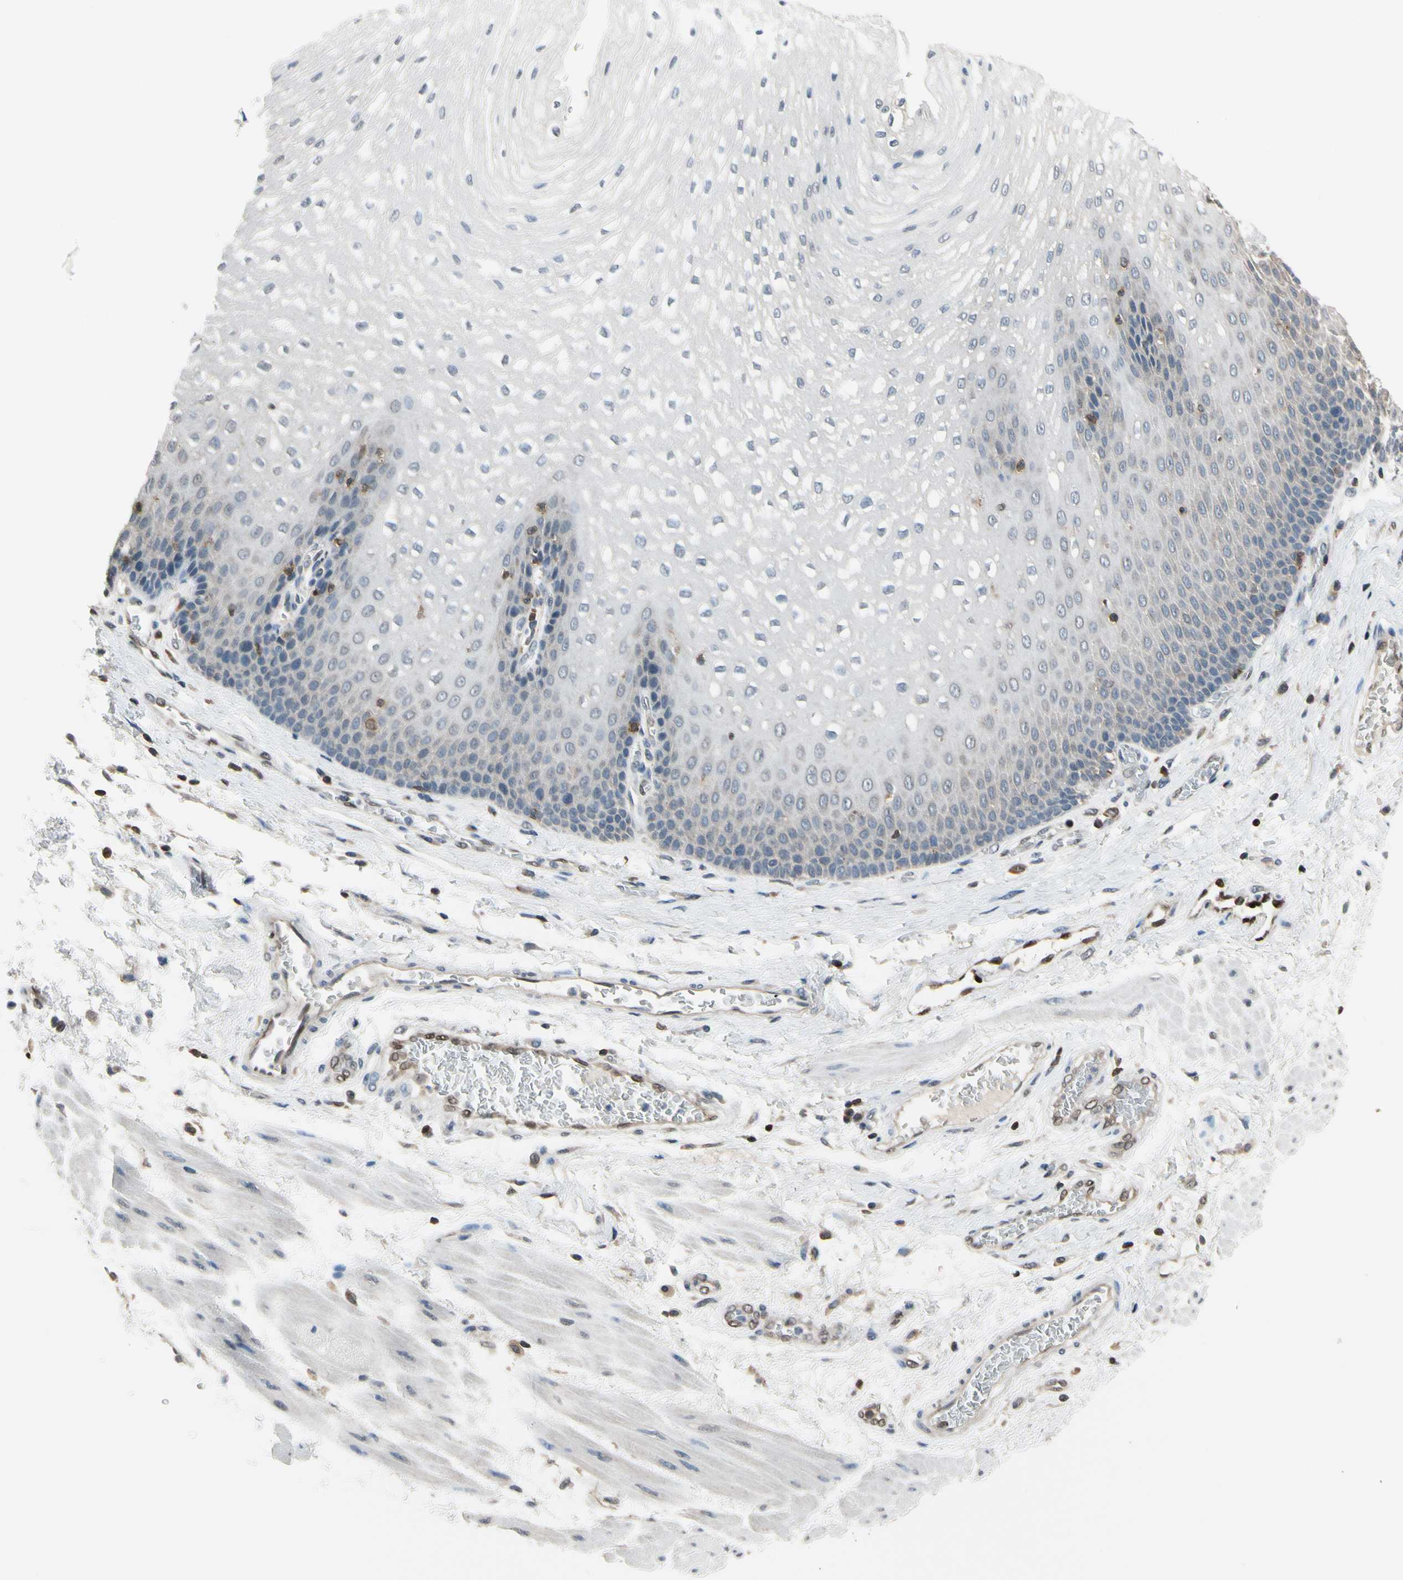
{"staining": {"intensity": "weak", "quantity": "<25%", "location": "cytoplasmic/membranous"}, "tissue": "esophagus", "cell_type": "Squamous epithelial cells", "image_type": "normal", "snomed": [{"axis": "morphology", "description": "Normal tissue, NOS"}, {"axis": "topography", "description": "Esophagus"}], "caption": "Immunohistochemistry histopathology image of unremarkable human esophagus stained for a protein (brown), which shows no positivity in squamous epithelial cells. (Immunohistochemistry, brightfield microscopy, high magnification).", "gene": "NFATC2", "patient": {"sex": "male", "age": 48}}